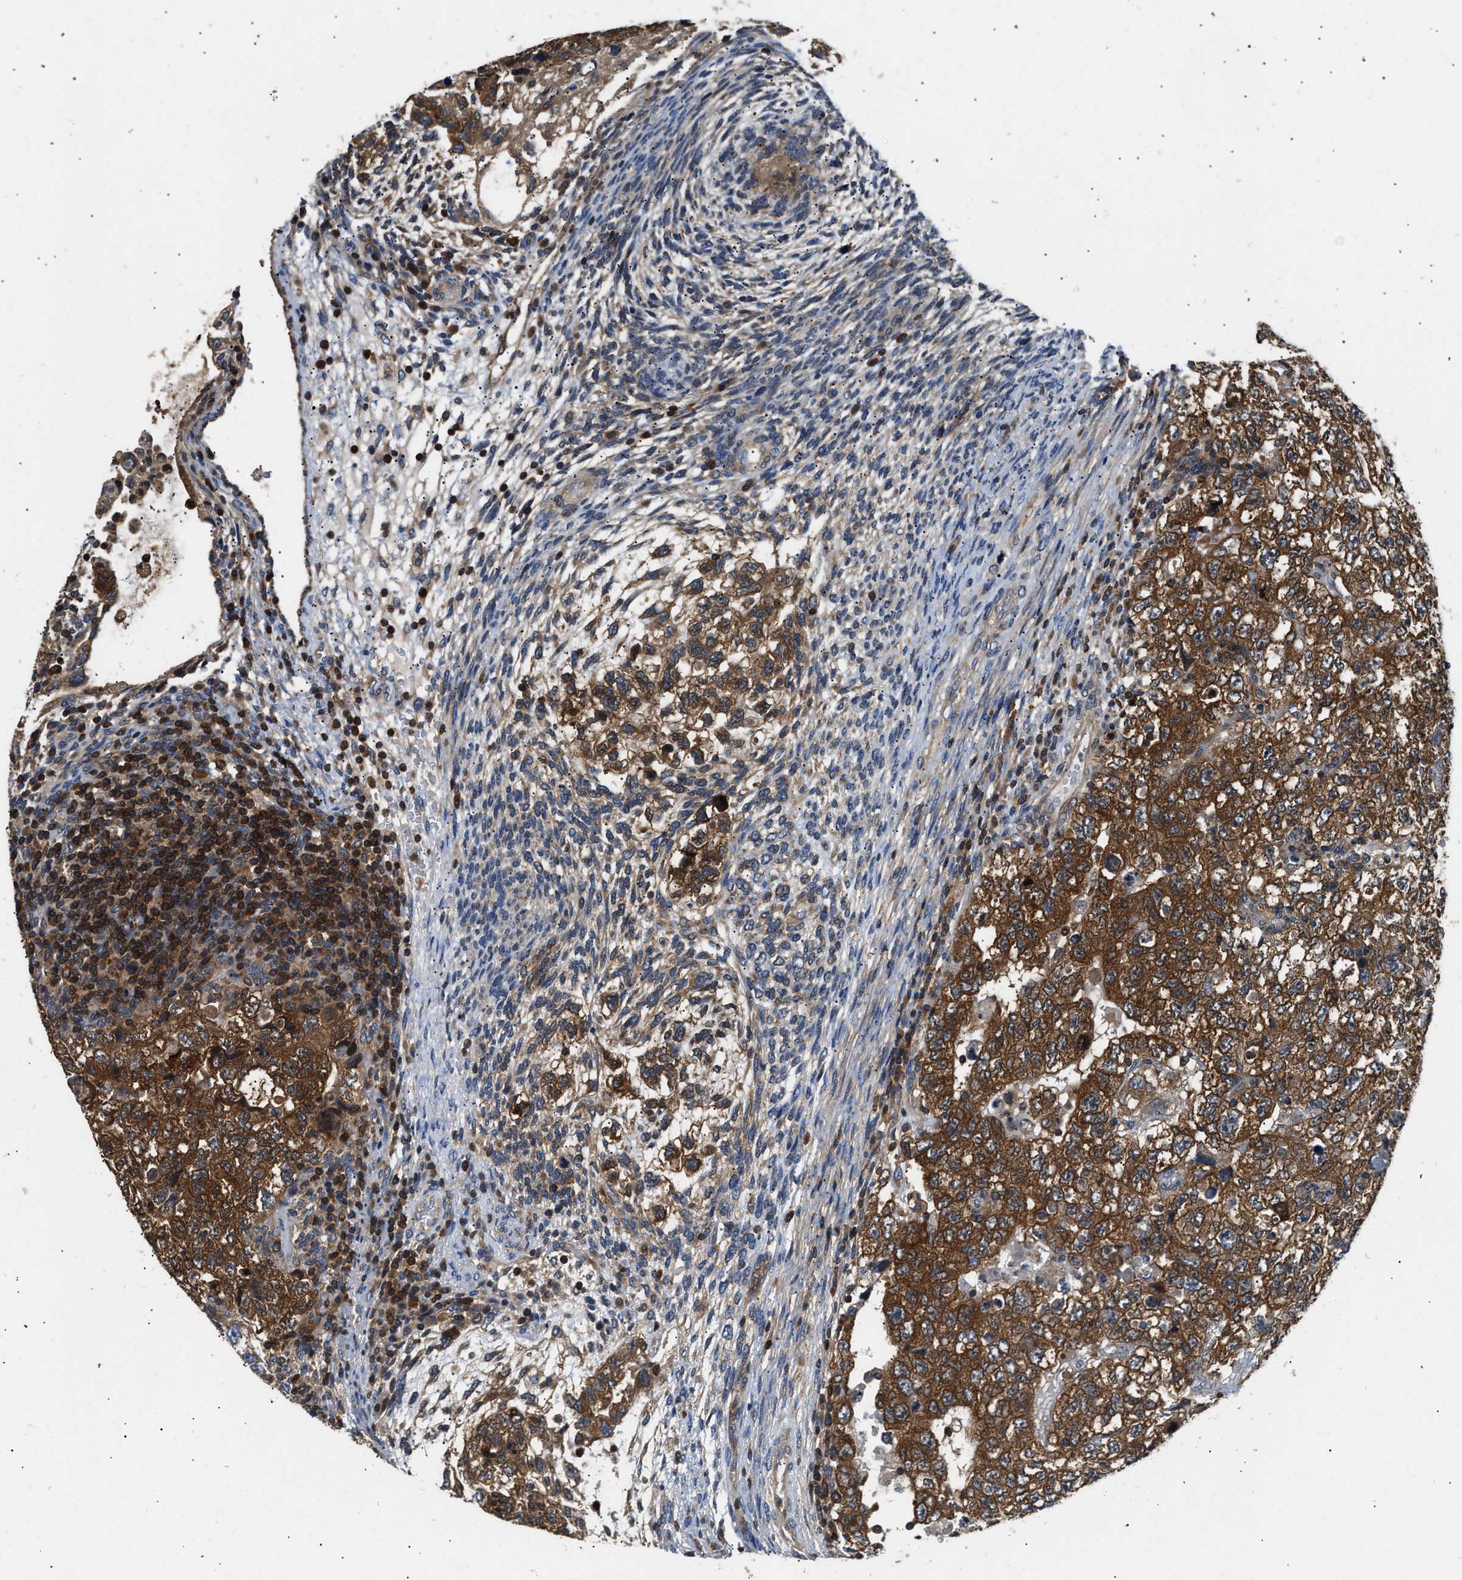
{"staining": {"intensity": "strong", "quantity": ">75%", "location": "cytoplasmic/membranous"}, "tissue": "testis cancer", "cell_type": "Tumor cells", "image_type": "cancer", "snomed": [{"axis": "morphology", "description": "Carcinoma, Embryonal, NOS"}, {"axis": "topography", "description": "Testis"}], "caption": "Immunohistochemistry (DAB (3,3'-diaminobenzidine)) staining of testis cancer (embryonal carcinoma) exhibits strong cytoplasmic/membranous protein staining in about >75% of tumor cells.", "gene": "CCM2", "patient": {"sex": "male", "age": 36}}